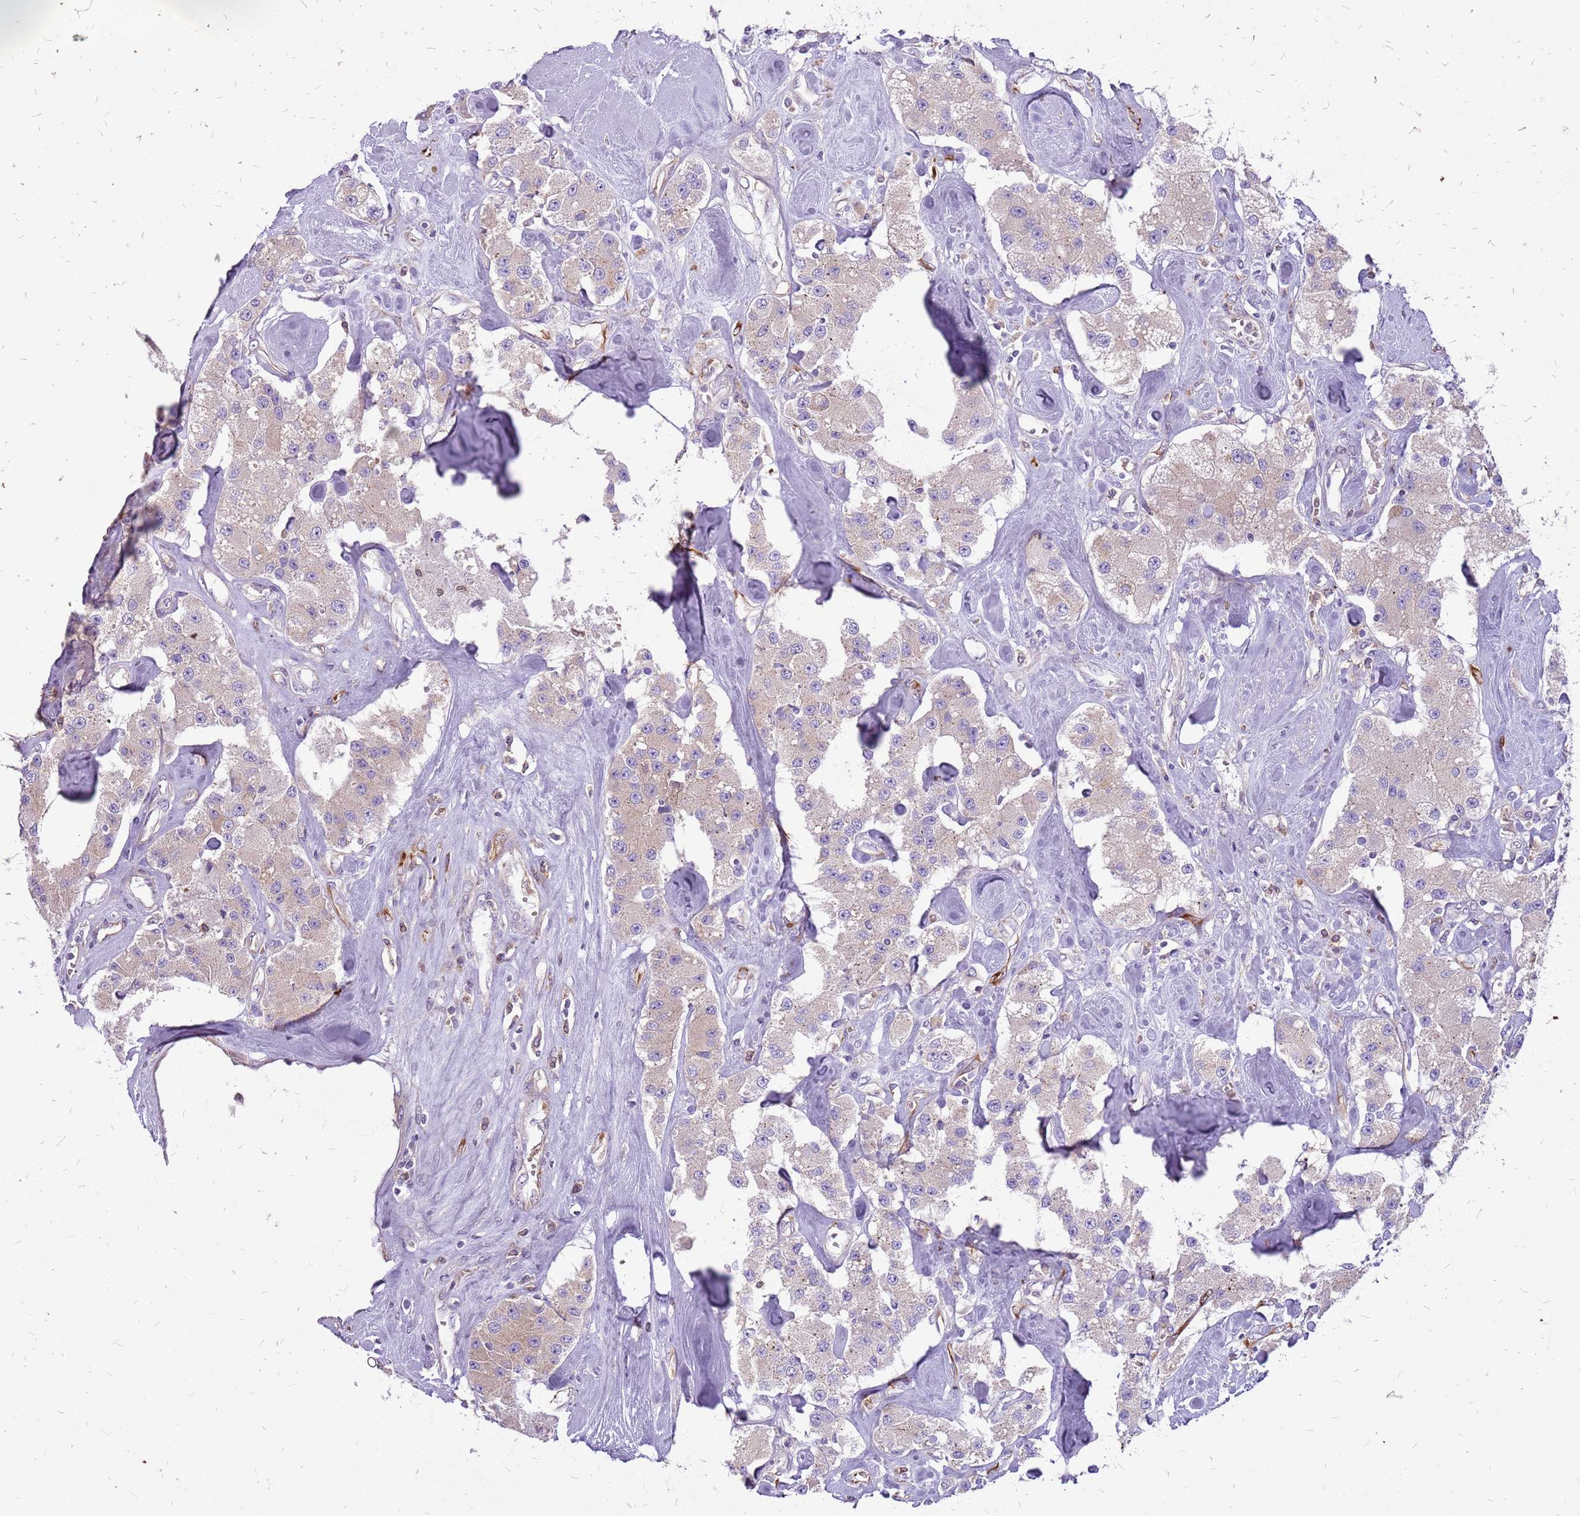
{"staining": {"intensity": "weak", "quantity": "<25%", "location": "cytoplasmic/membranous"}, "tissue": "carcinoid", "cell_type": "Tumor cells", "image_type": "cancer", "snomed": [{"axis": "morphology", "description": "Carcinoid, malignant, NOS"}, {"axis": "topography", "description": "Pancreas"}], "caption": "Immunohistochemical staining of human carcinoid (malignant) shows no significant expression in tumor cells.", "gene": "WDR90", "patient": {"sex": "male", "age": 41}}